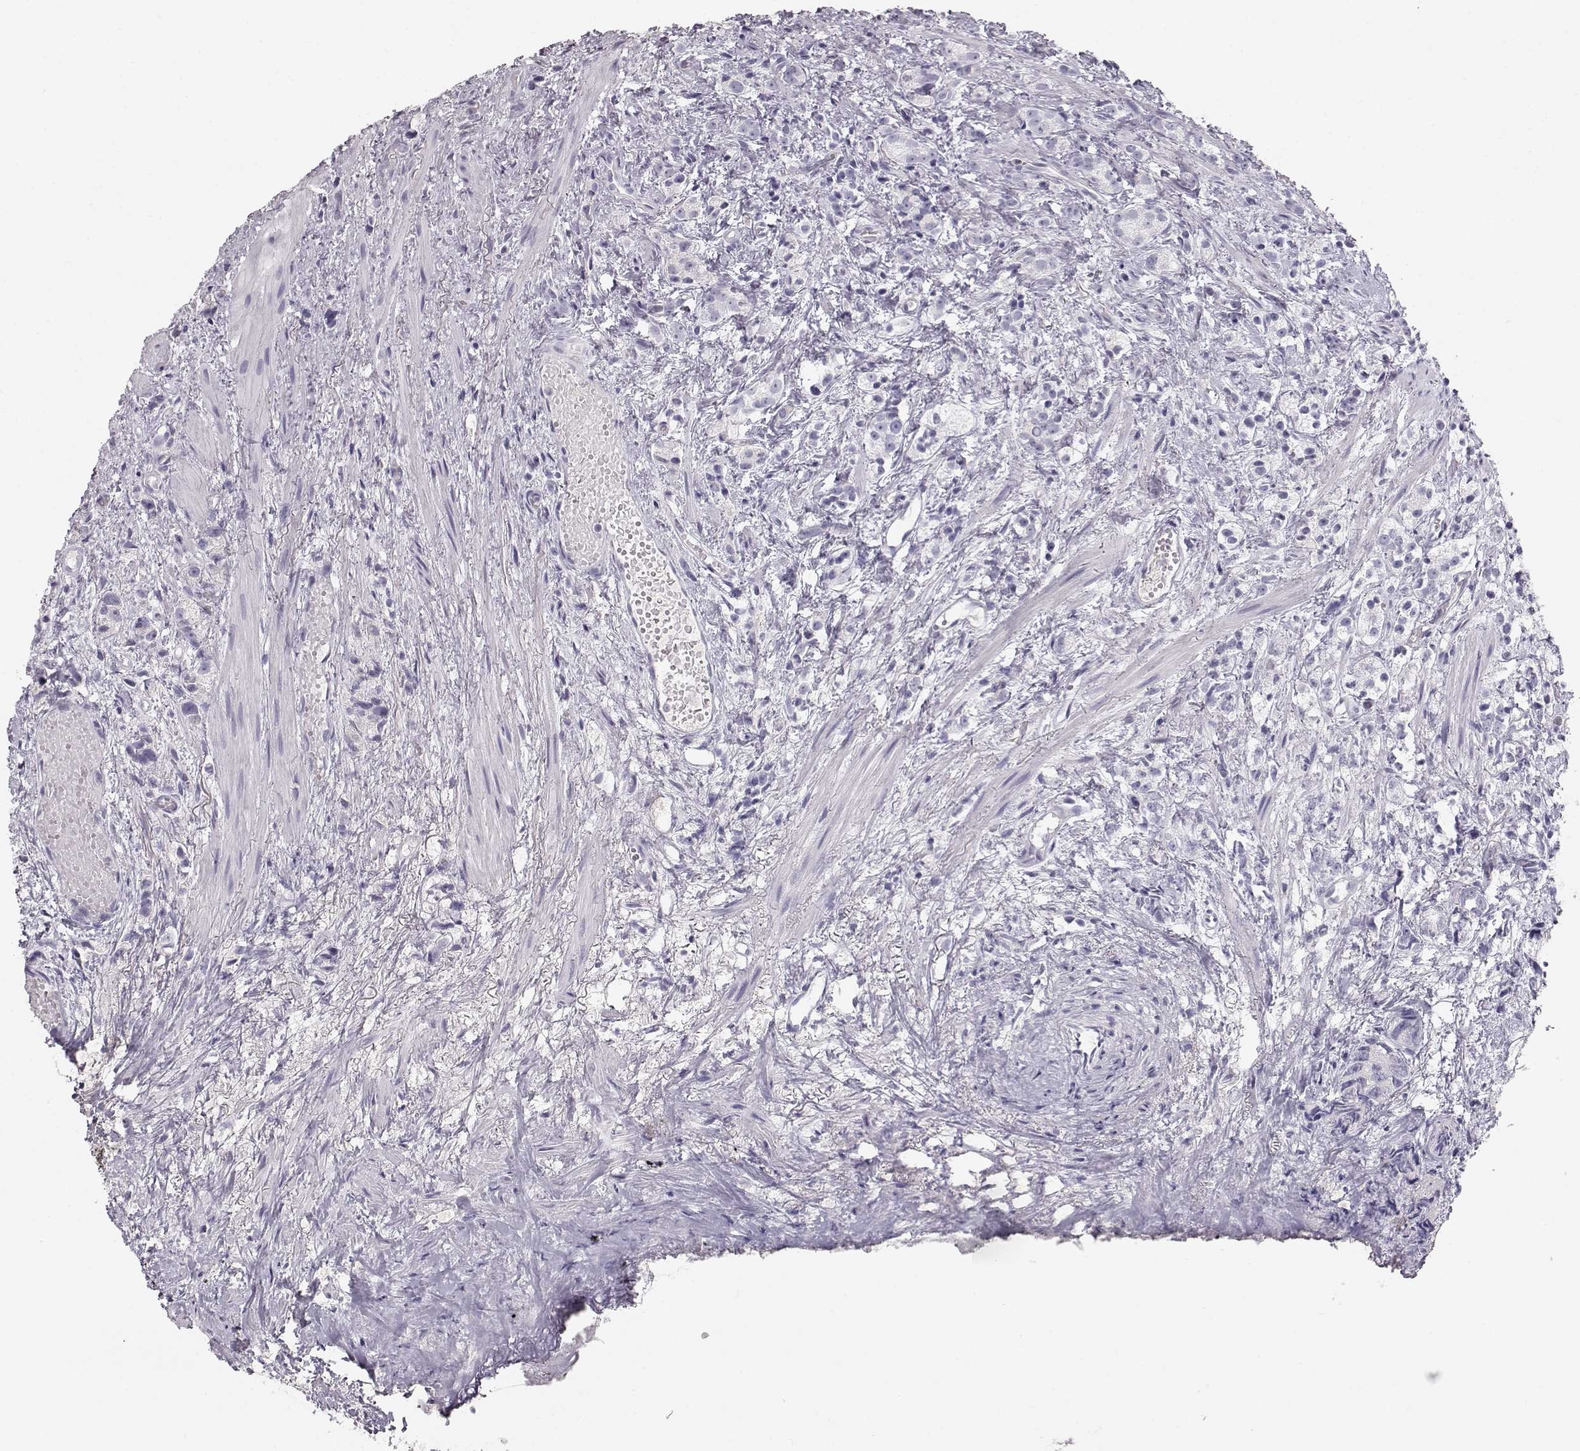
{"staining": {"intensity": "negative", "quantity": "none", "location": "none"}, "tissue": "prostate cancer", "cell_type": "Tumor cells", "image_type": "cancer", "snomed": [{"axis": "morphology", "description": "Adenocarcinoma, High grade"}, {"axis": "topography", "description": "Prostate"}], "caption": "Prostate adenocarcinoma (high-grade) stained for a protein using immunohistochemistry shows no expression tumor cells.", "gene": "KRT33A", "patient": {"sex": "male", "age": 53}}